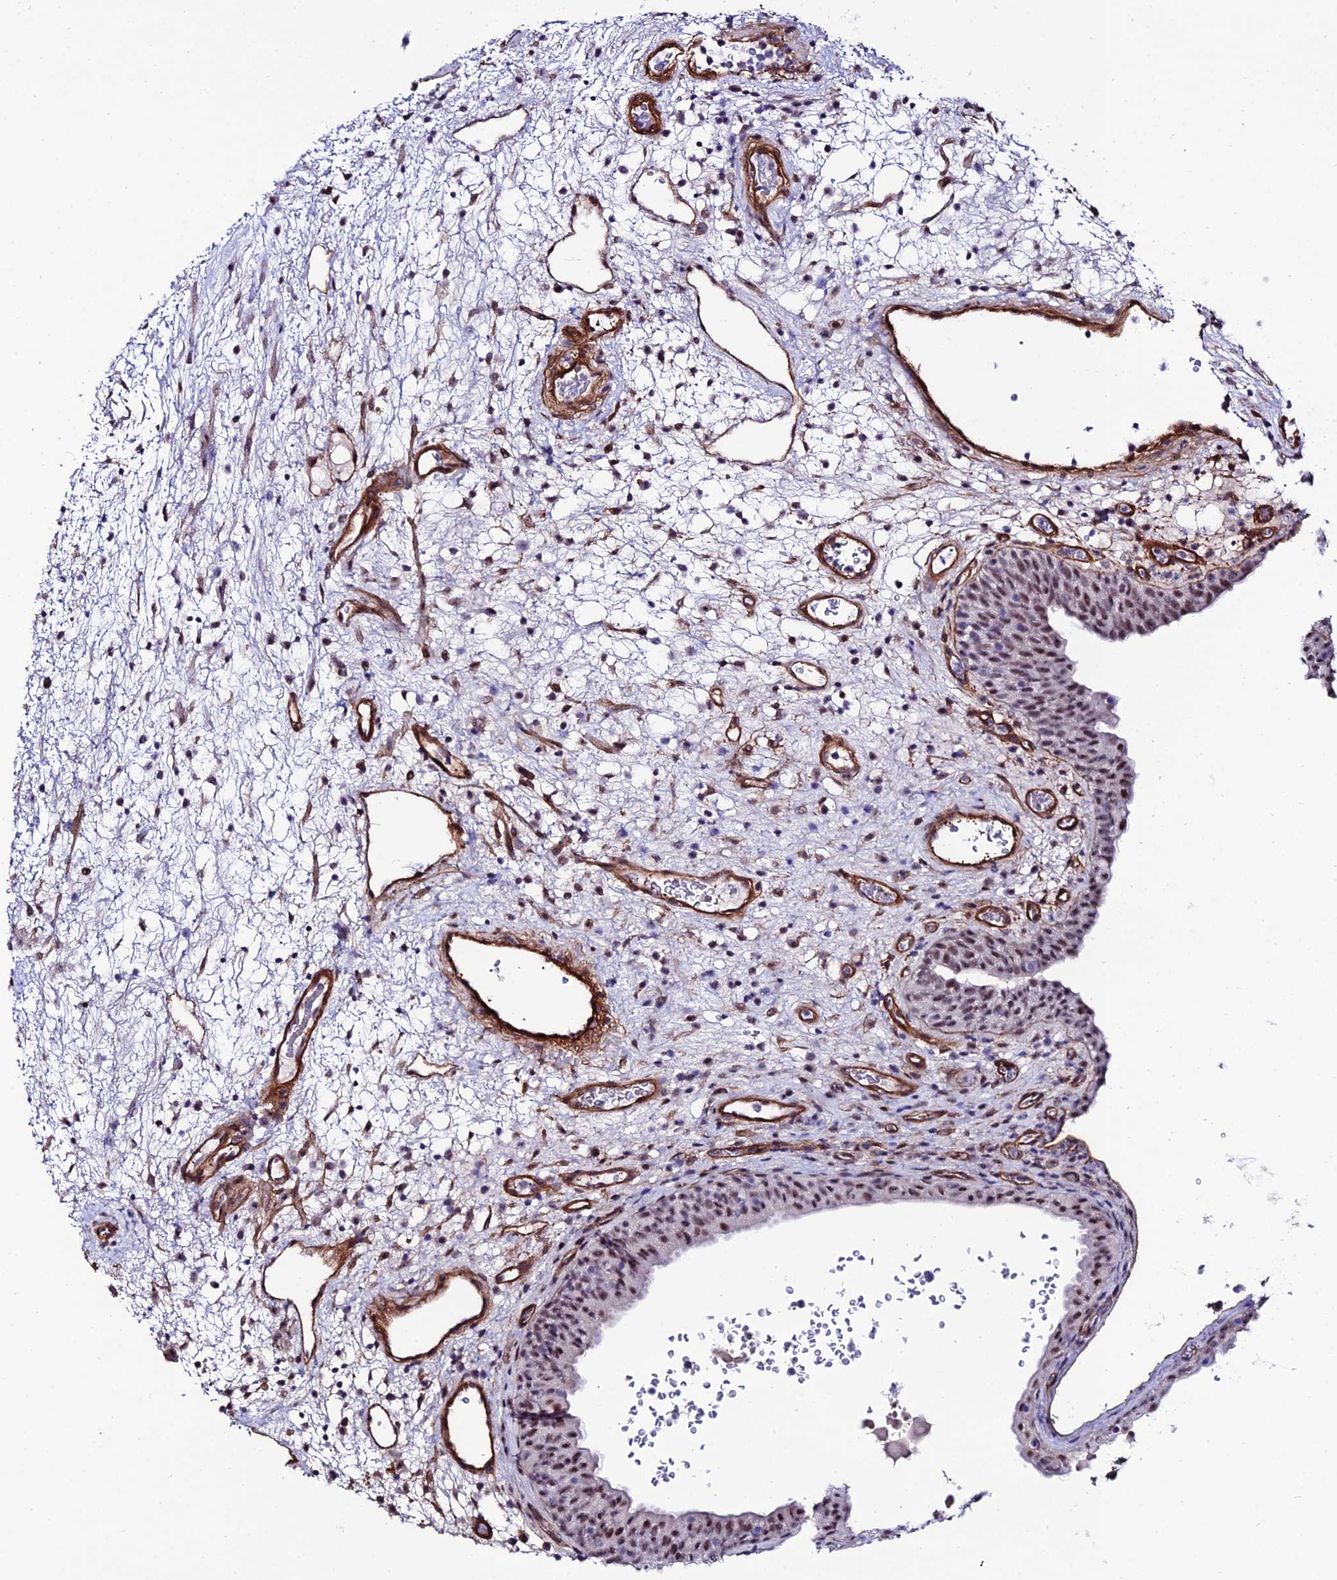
{"staining": {"intensity": "moderate", "quantity": "25%-75%", "location": "nuclear"}, "tissue": "urinary bladder", "cell_type": "Urothelial cells", "image_type": "normal", "snomed": [{"axis": "morphology", "description": "Normal tissue, NOS"}, {"axis": "topography", "description": "Urinary bladder"}], "caption": "Immunohistochemical staining of normal human urinary bladder exhibits medium levels of moderate nuclear expression in approximately 25%-75% of urothelial cells.", "gene": "SYT15B", "patient": {"sex": "male", "age": 71}}